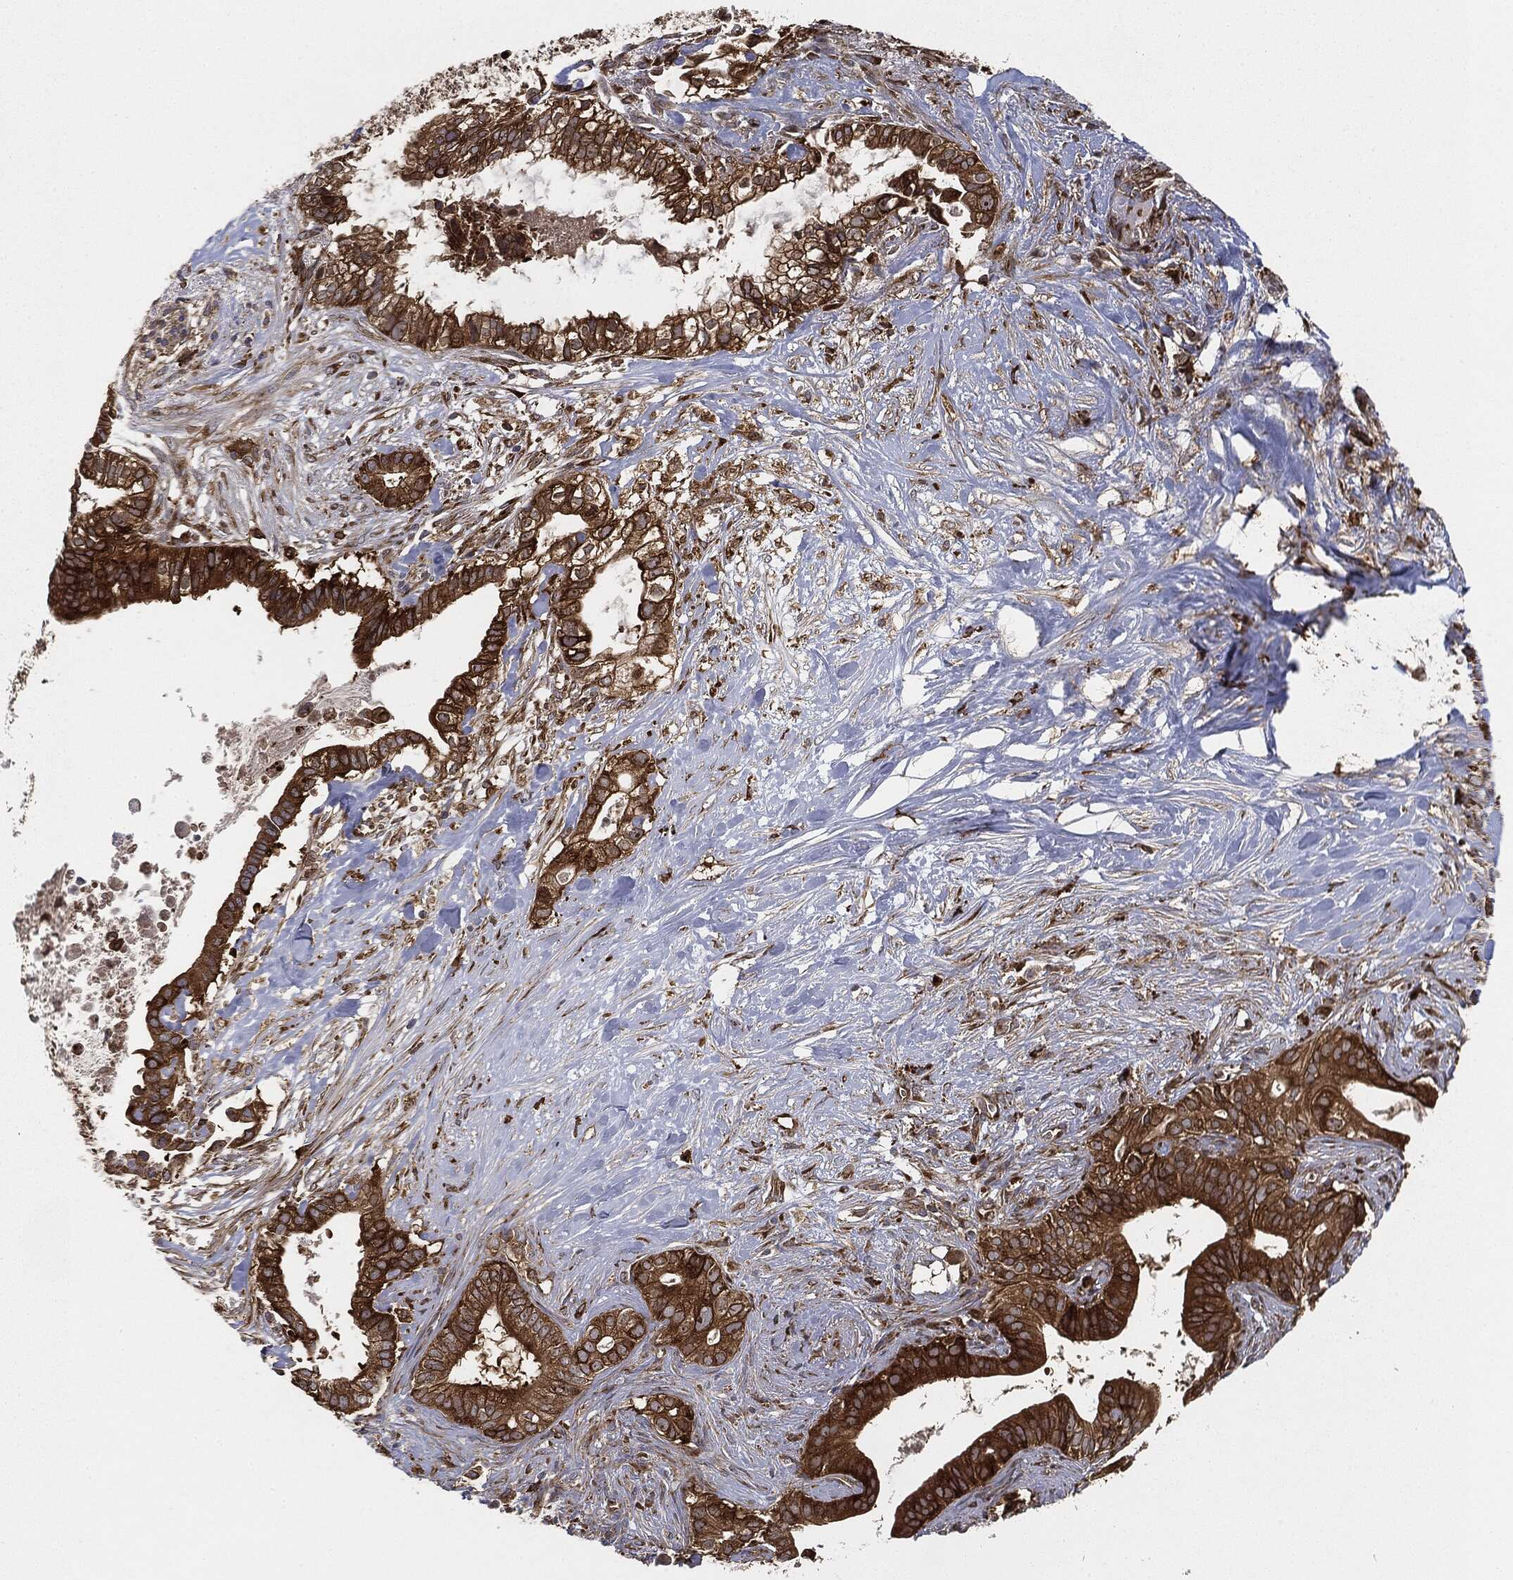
{"staining": {"intensity": "strong", "quantity": ">75%", "location": "cytoplasmic/membranous"}, "tissue": "pancreatic cancer", "cell_type": "Tumor cells", "image_type": "cancer", "snomed": [{"axis": "morphology", "description": "Adenocarcinoma, NOS"}, {"axis": "topography", "description": "Pancreas"}], "caption": "Tumor cells demonstrate high levels of strong cytoplasmic/membranous positivity in about >75% of cells in pancreatic adenocarcinoma.", "gene": "EIF2AK2", "patient": {"sex": "male", "age": 61}}